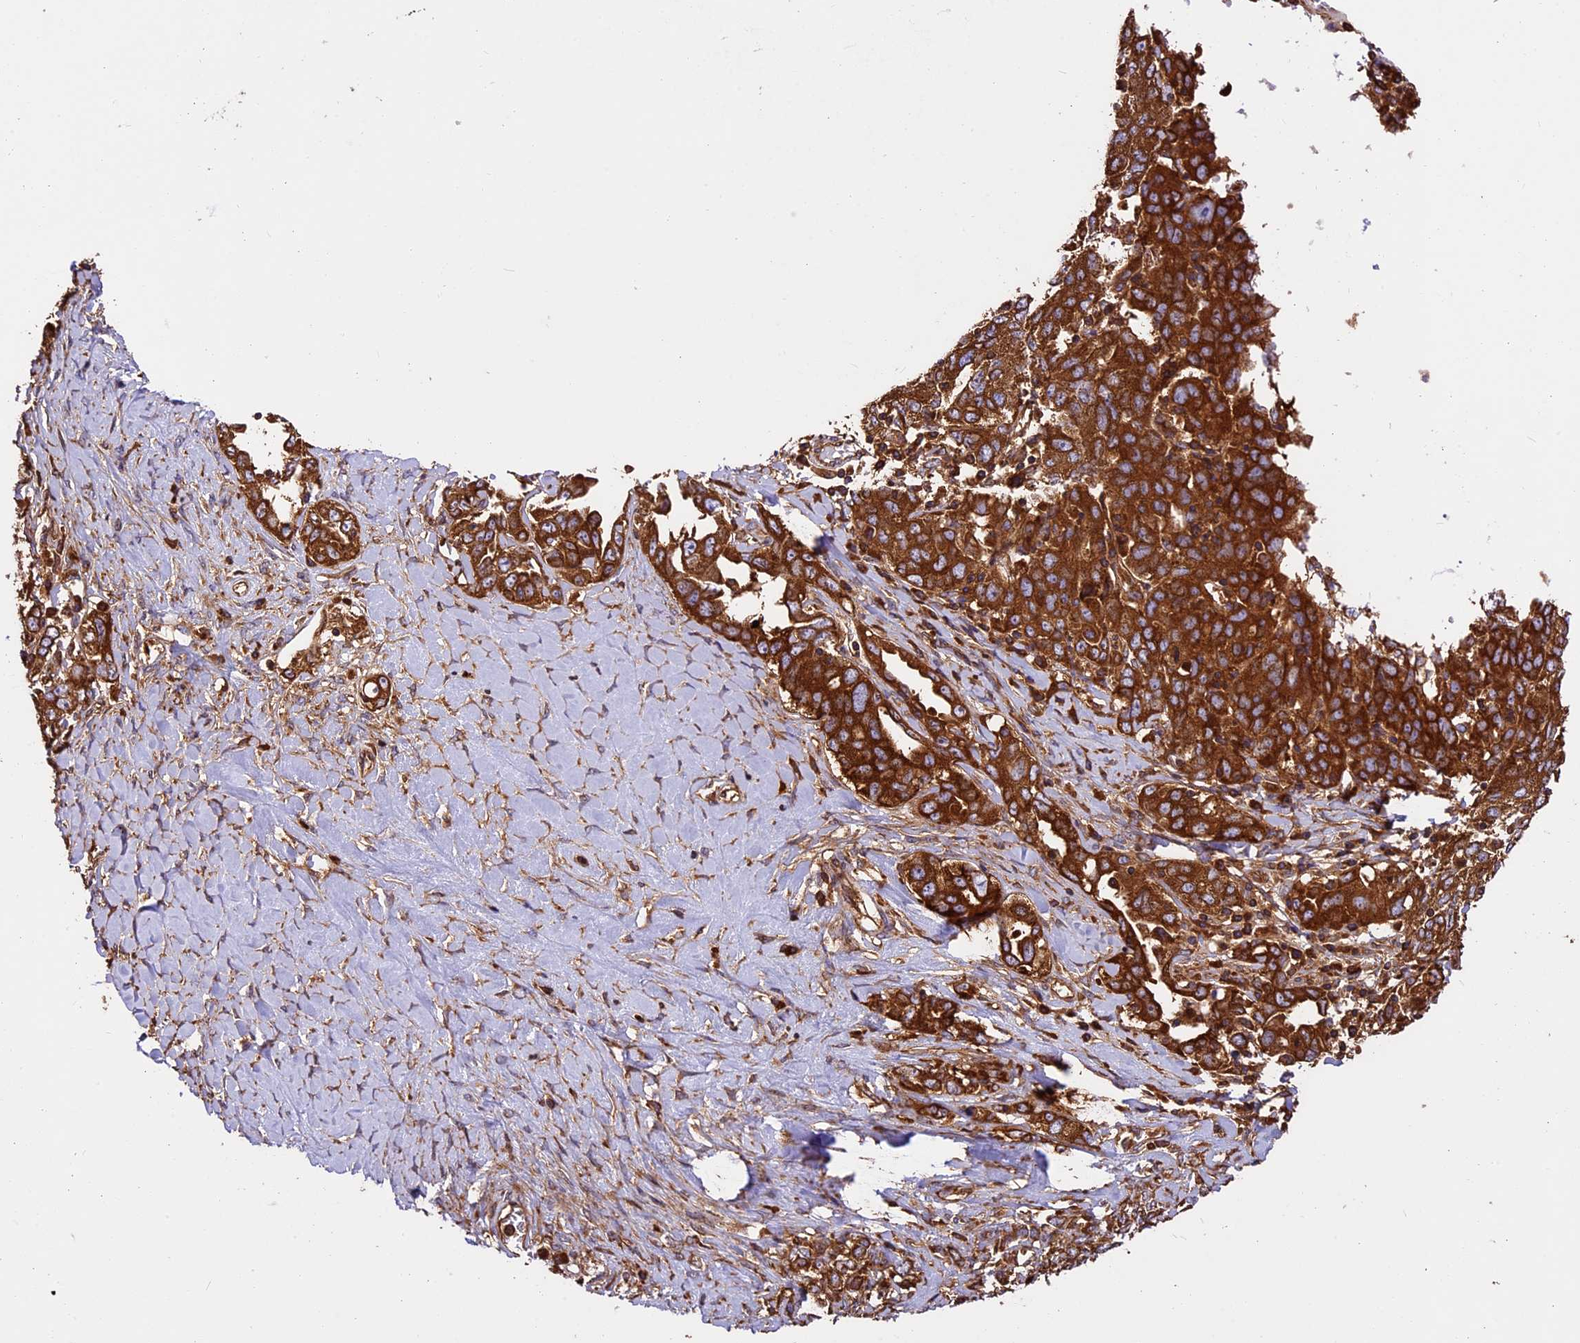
{"staining": {"intensity": "strong", "quantity": ">75%", "location": "cytoplasmic/membranous"}, "tissue": "ovarian cancer", "cell_type": "Tumor cells", "image_type": "cancer", "snomed": [{"axis": "morphology", "description": "Carcinoma, endometroid"}, {"axis": "topography", "description": "Ovary"}], "caption": "Protein staining of ovarian endometroid carcinoma tissue displays strong cytoplasmic/membranous positivity in about >75% of tumor cells.", "gene": "KARS1", "patient": {"sex": "female", "age": 62}}